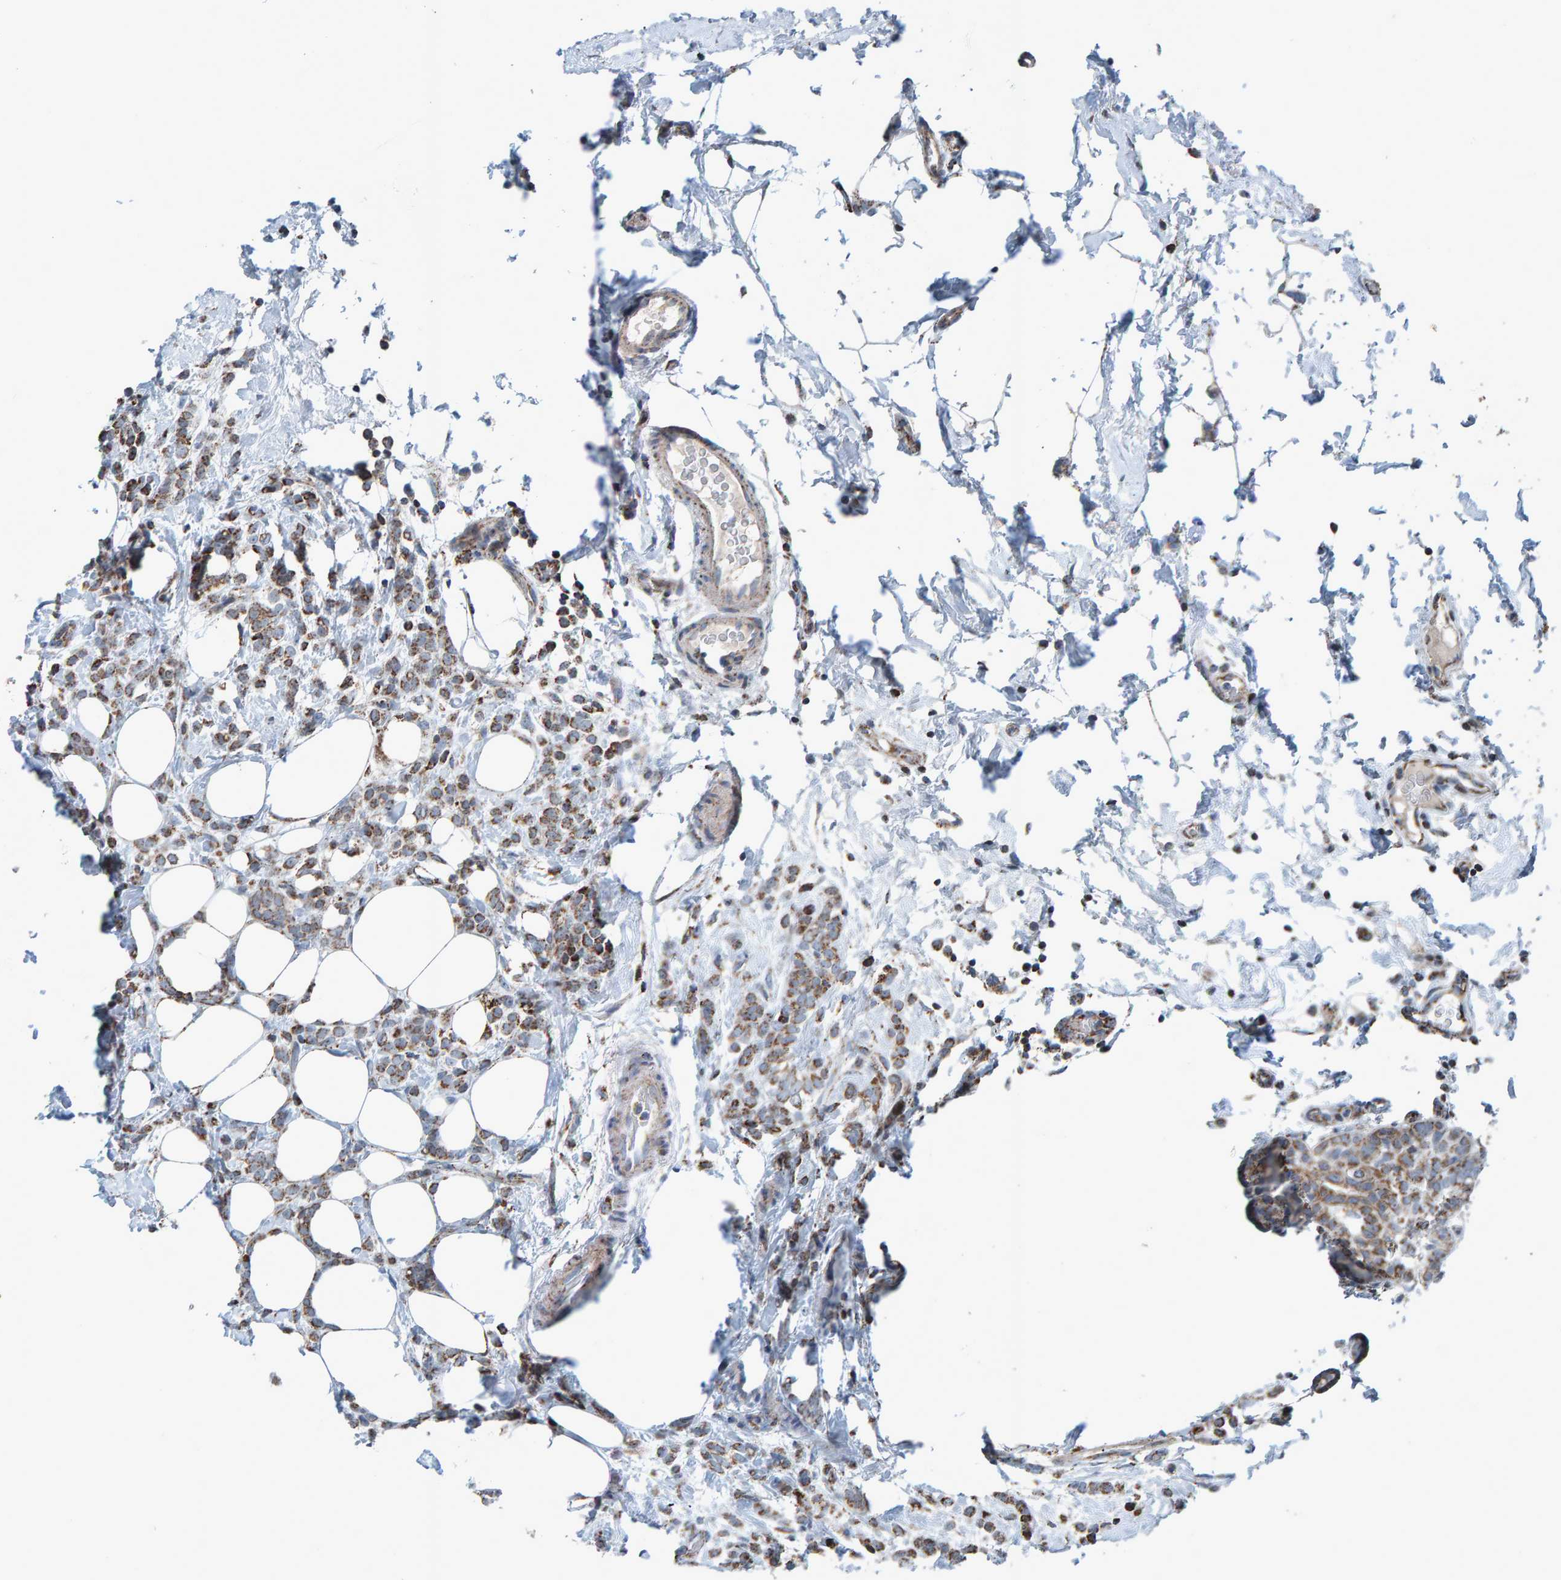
{"staining": {"intensity": "moderate", "quantity": ">75%", "location": "cytoplasmic/membranous"}, "tissue": "breast cancer", "cell_type": "Tumor cells", "image_type": "cancer", "snomed": [{"axis": "morphology", "description": "Lobular carcinoma"}, {"axis": "topography", "description": "Breast"}], "caption": "Immunohistochemistry histopathology image of human breast cancer stained for a protein (brown), which displays medium levels of moderate cytoplasmic/membranous staining in approximately >75% of tumor cells.", "gene": "ZNF48", "patient": {"sex": "female", "age": 50}}